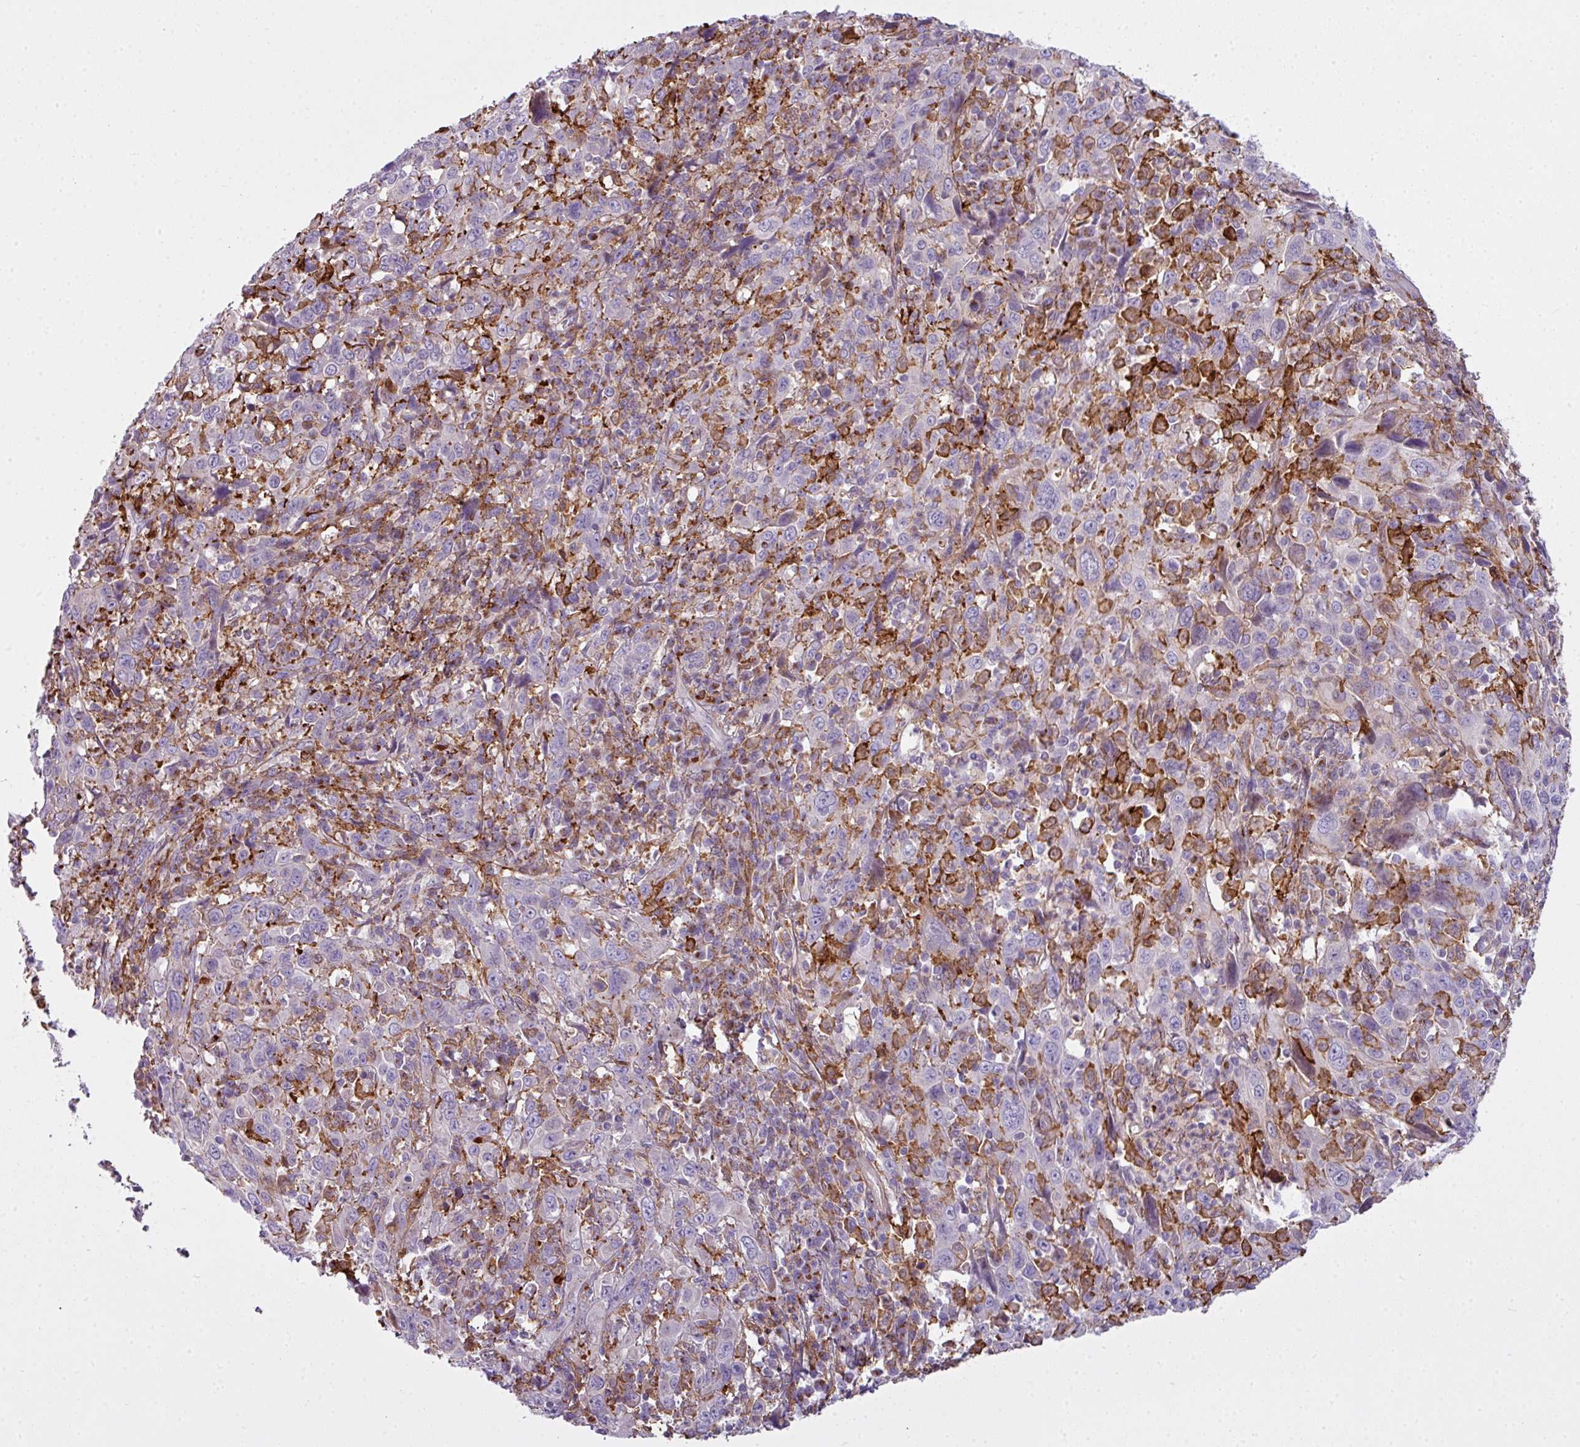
{"staining": {"intensity": "negative", "quantity": "none", "location": "none"}, "tissue": "cervical cancer", "cell_type": "Tumor cells", "image_type": "cancer", "snomed": [{"axis": "morphology", "description": "Squamous cell carcinoma, NOS"}, {"axis": "topography", "description": "Cervix"}], "caption": "This is an immunohistochemistry histopathology image of cervical squamous cell carcinoma. There is no positivity in tumor cells.", "gene": "COL8A1", "patient": {"sex": "female", "age": 46}}